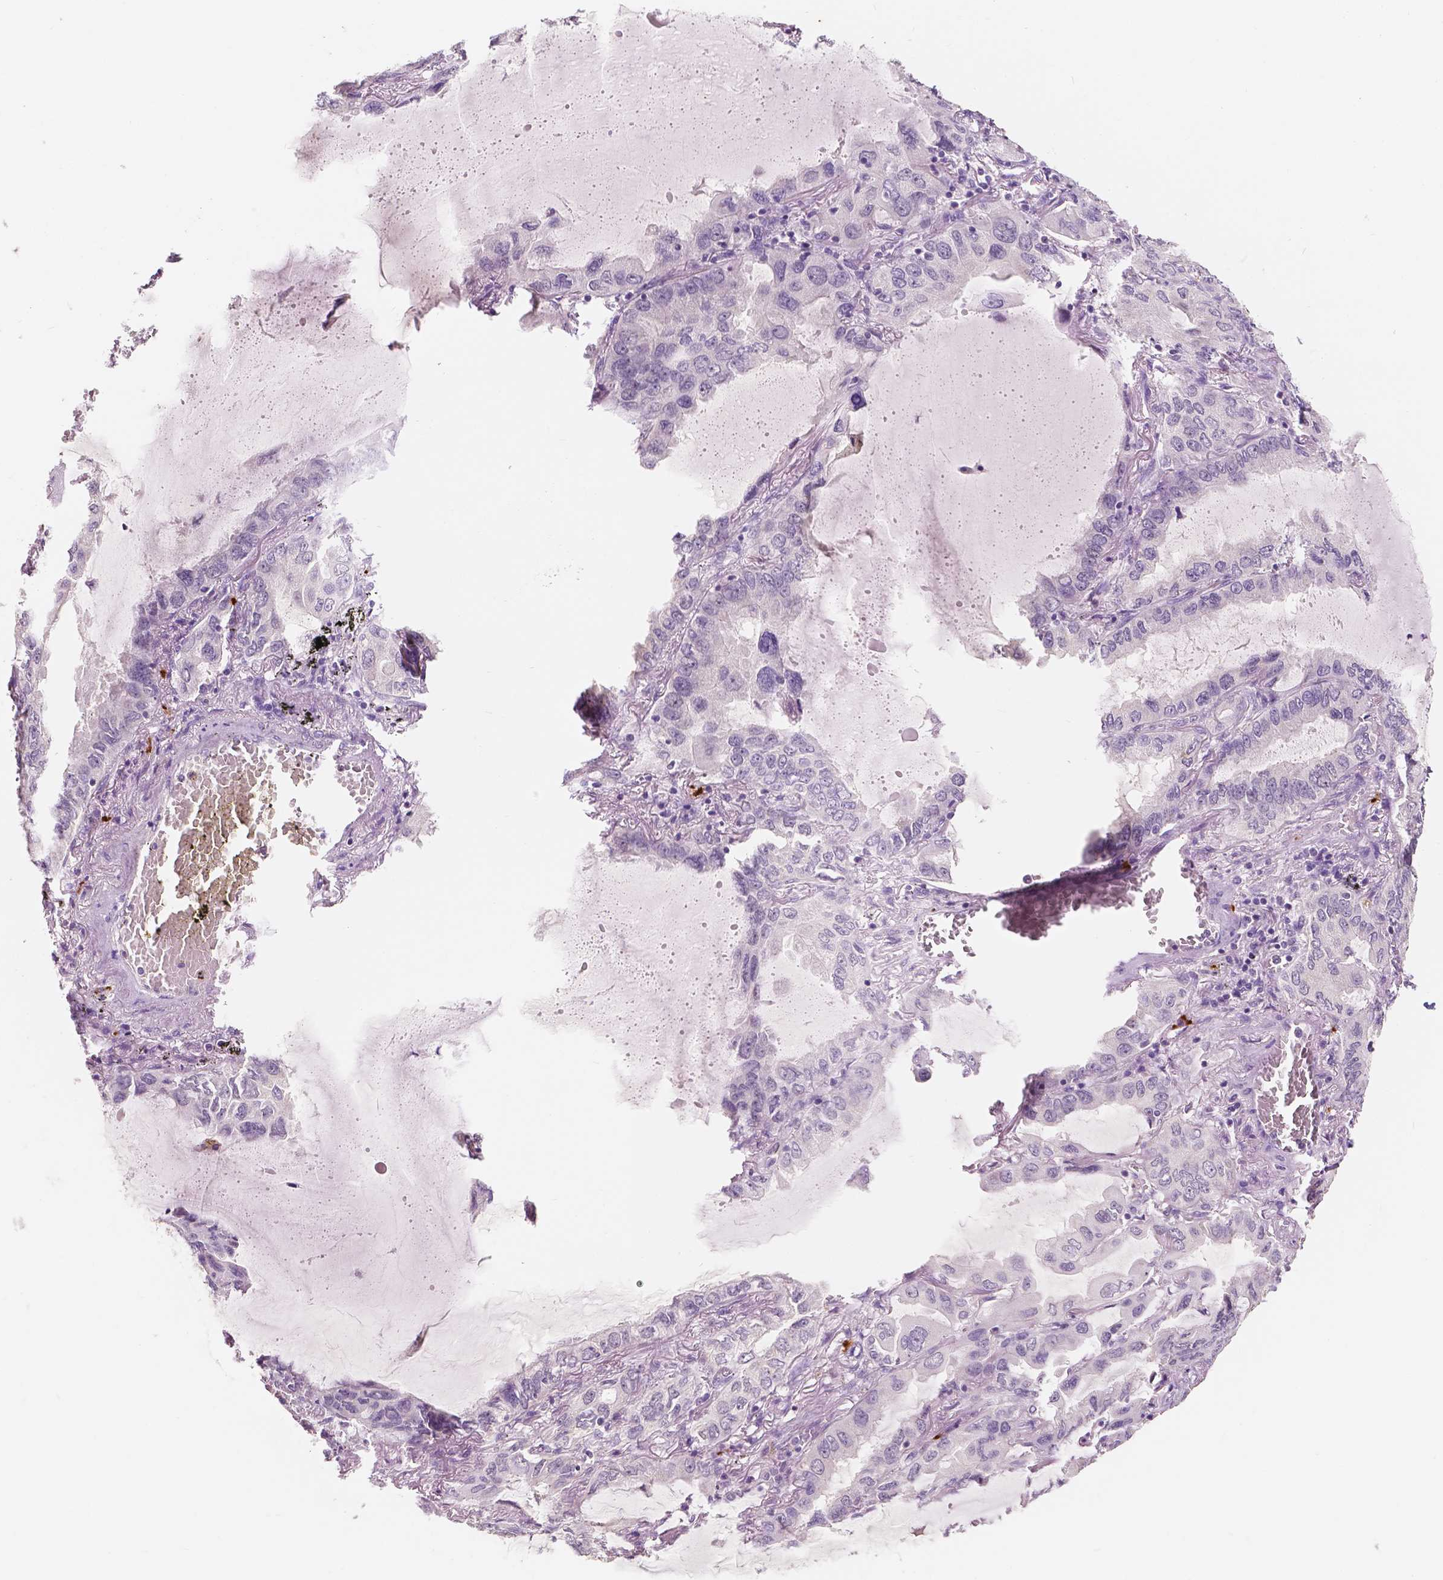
{"staining": {"intensity": "negative", "quantity": "none", "location": "none"}, "tissue": "lung cancer", "cell_type": "Tumor cells", "image_type": "cancer", "snomed": [{"axis": "morphology", "description": "Adenocarcinoma, NOS"}, {"axis": "topography", "description": "Lung"}], "caption": "Lung adenocarcinoma was stained to show a protein in brown. There is no significant positivity in tumor cells. The staining was performed using DAB (3,3'-diaminobenzidine) to visualize the protein expression in brown, while the nuclei were stained in blue with hematoxylin (Magnification: 20x).", "gene": "SIRT2", "patient": {"sex": "male", "age": 64}}